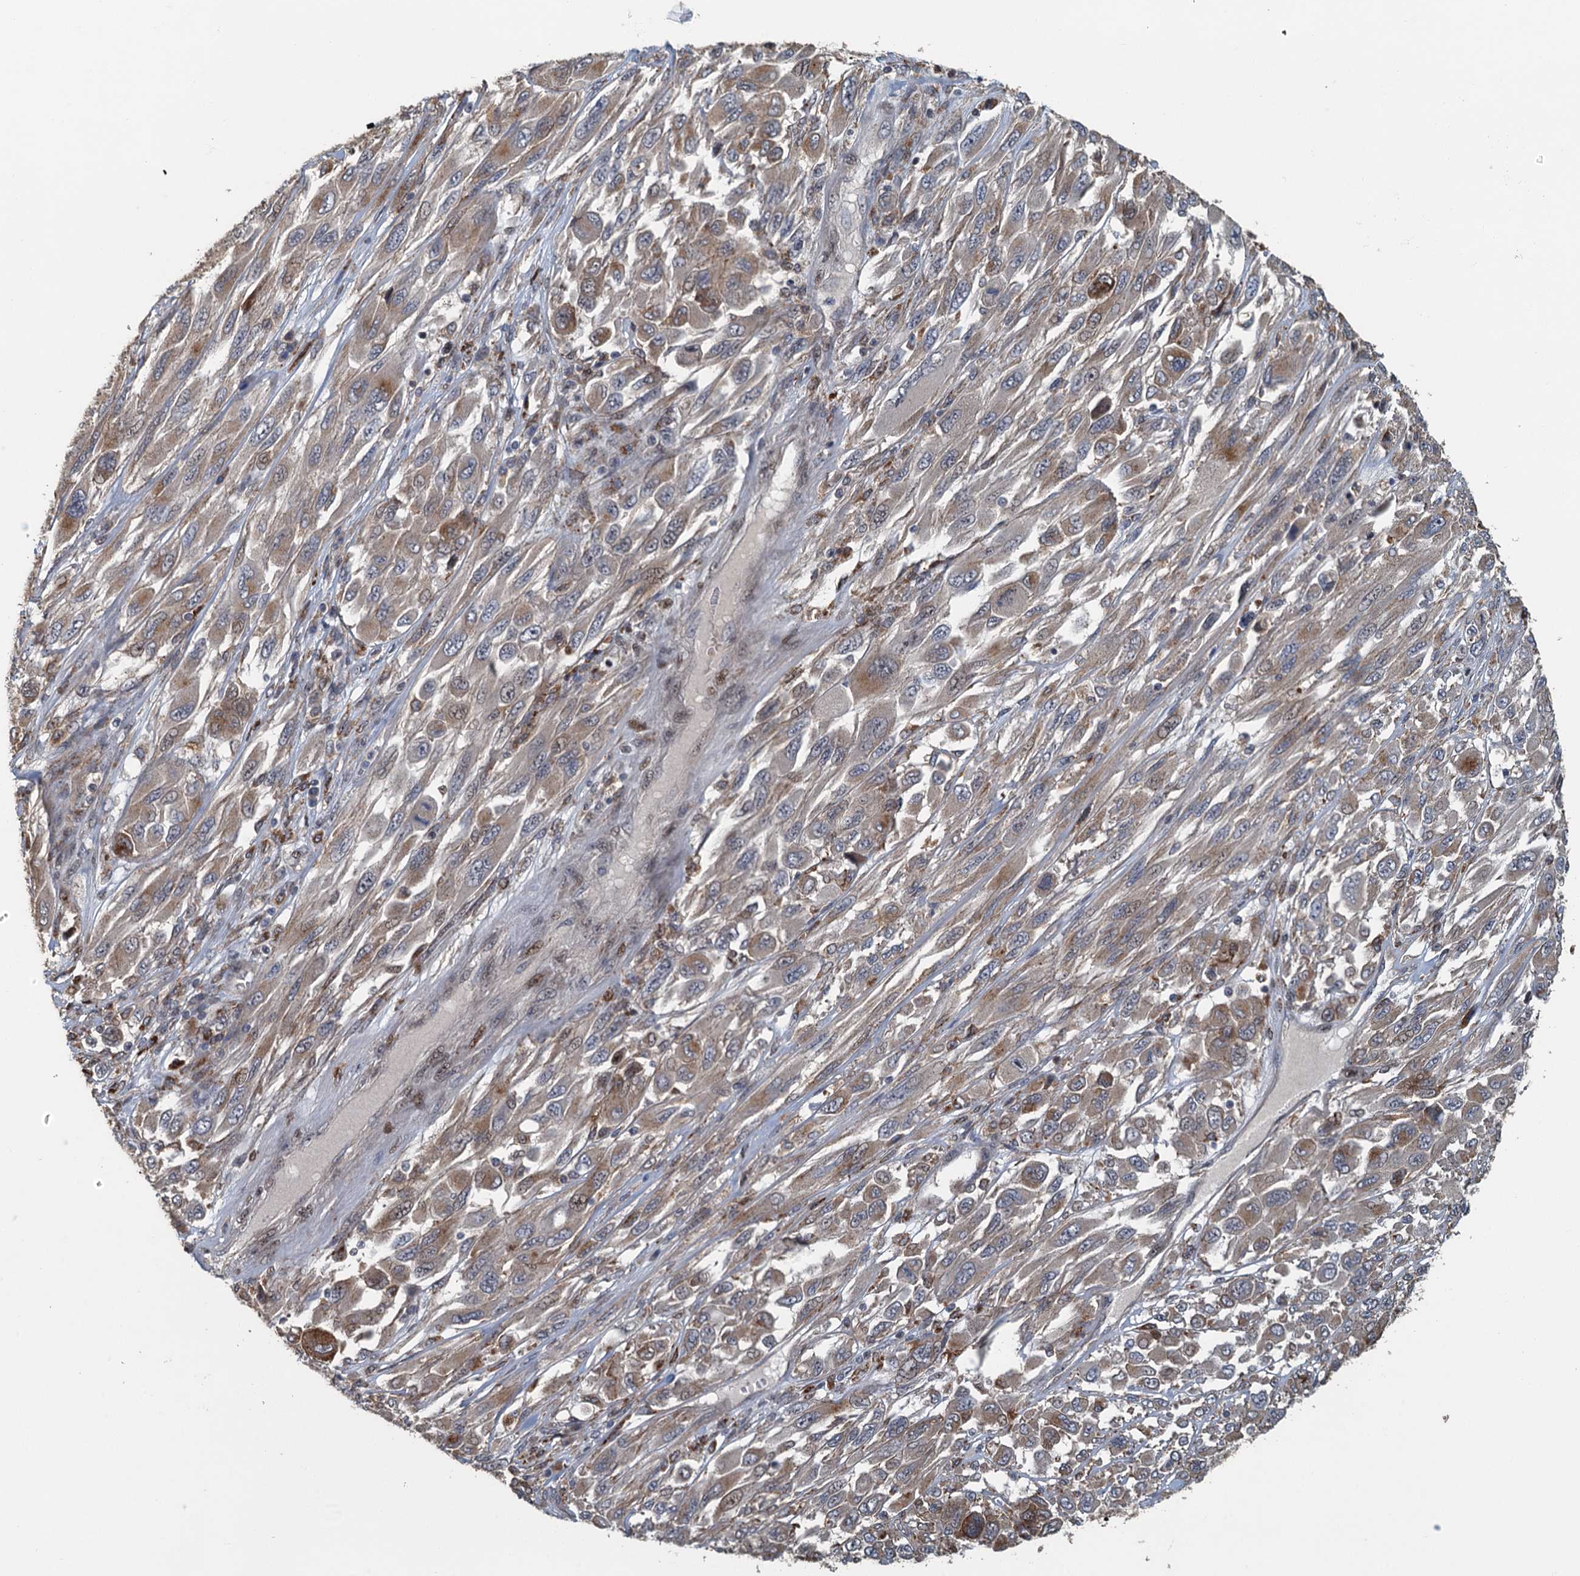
{"staining": {"intensity": "weak", "quantity": ">75%", "location": "cytoplasmic/membranous"}, "tissue": "melanoma", "cell_type": "Tumor cells", "image_type": "cancer", "snomed": [{"axis": "morphology", "description": "Malignant melanoma, NOS"}, {"axis": "topography", "description": "Skin"}], "caption": "Melanoma stained with a protein marker displays weak staining in tumor cells.", "gene": "AGRN", "patient": {"sex": "female", "age": 91}}